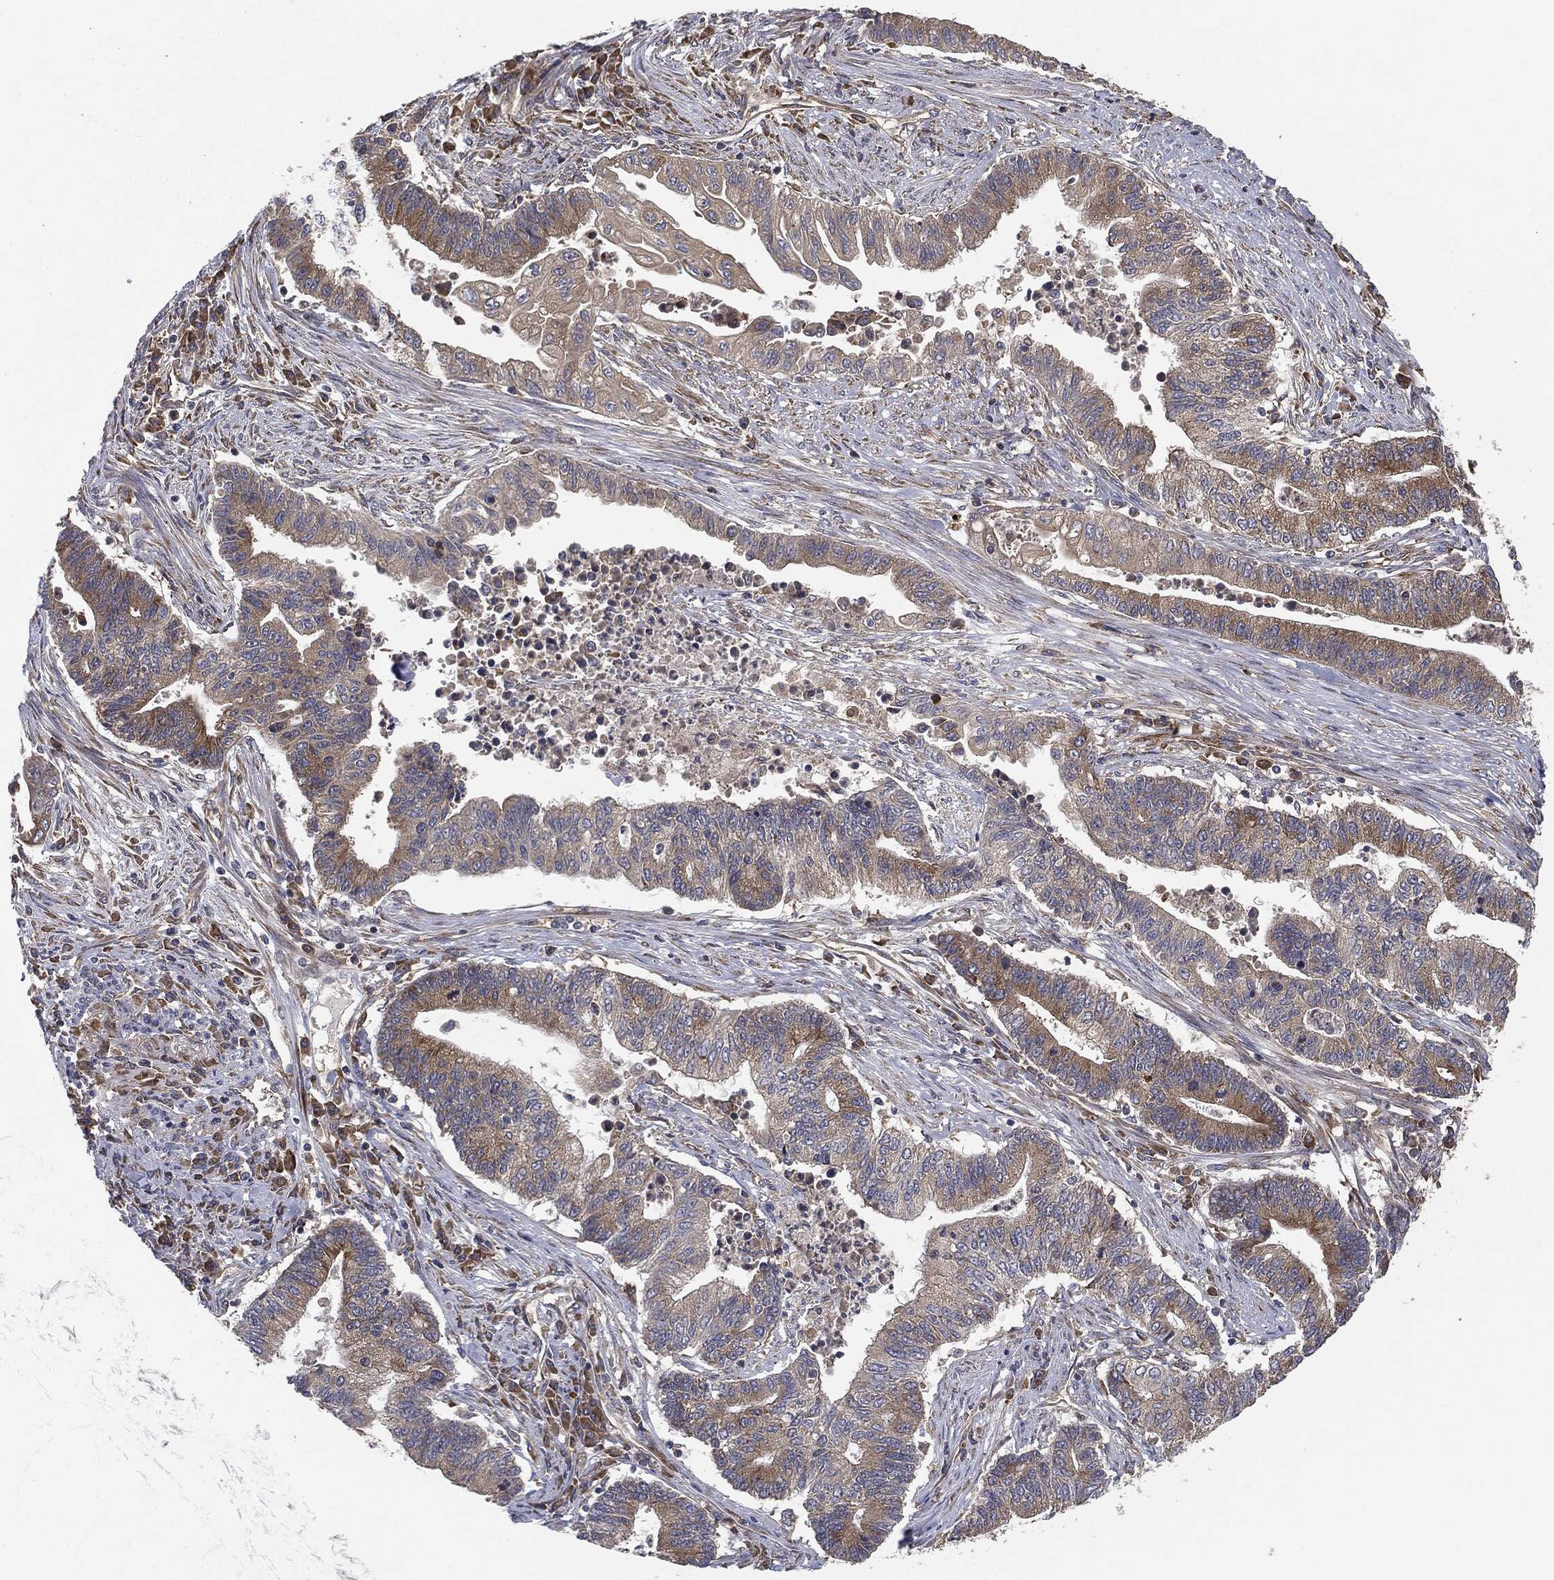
{"staining": {"intensity": "moderate", "quantity": "<25%", "location": "cytoplasmic/membranous"}, "tissue": "endometrial cancer", "cell_type": "Tumor cells", "image_type": "cancer", "snomed": [{"axis": "morphology", "description": "Adenocarcinoma, NOS"}, {"axis": "topography", "description": "Uterus"}, {"axis": "topography", "description": "Endometrium"}], "caption": "Adenocarcinoma (endometrial) stained with a brown dye shows moderate cytoplasmic/membranous positive positivity in about <25% of tumor cells.", "gene": "EIF2AK2", "patient": {"sex": "female", "age": 54}}